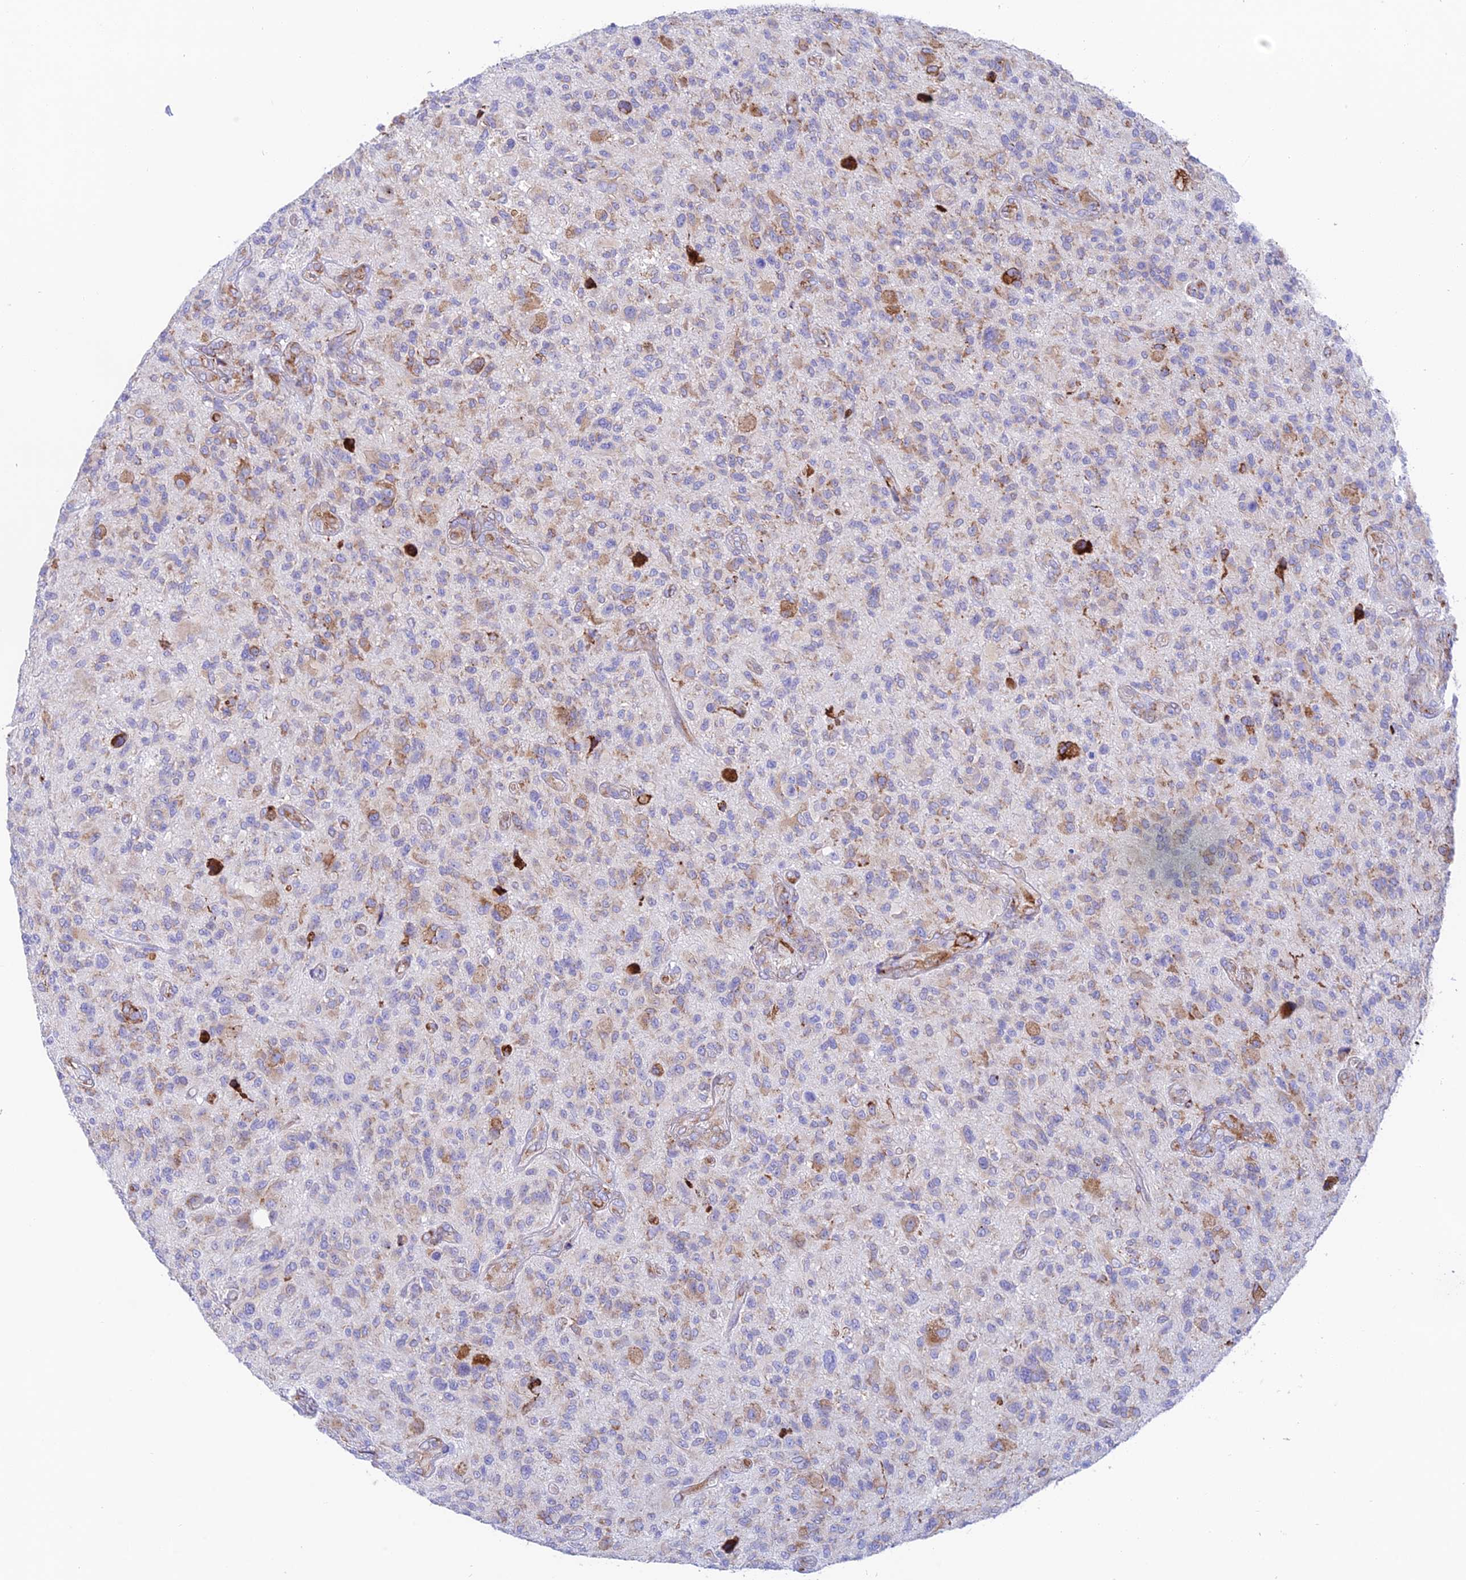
{"staining": {"intensity": "weak", "quantity": "<25%", "location": "cytoplasmic/membranous"}, "tissue": "glioma", "cell_type": "Tumor cells", "image_type": "cancer", "snomed": [{"axis": "morphology", "description": "Glioma, malignant, High grade"}, {"axis": "topography", "description": "Brain"}], "caption": "An image of glioma stained for a protein reveals no brown staining in tumor cells. Nuclei are stained in blue.", "gene": "TUBGCP6", "patient": {"sex": "male", "age": 47}}